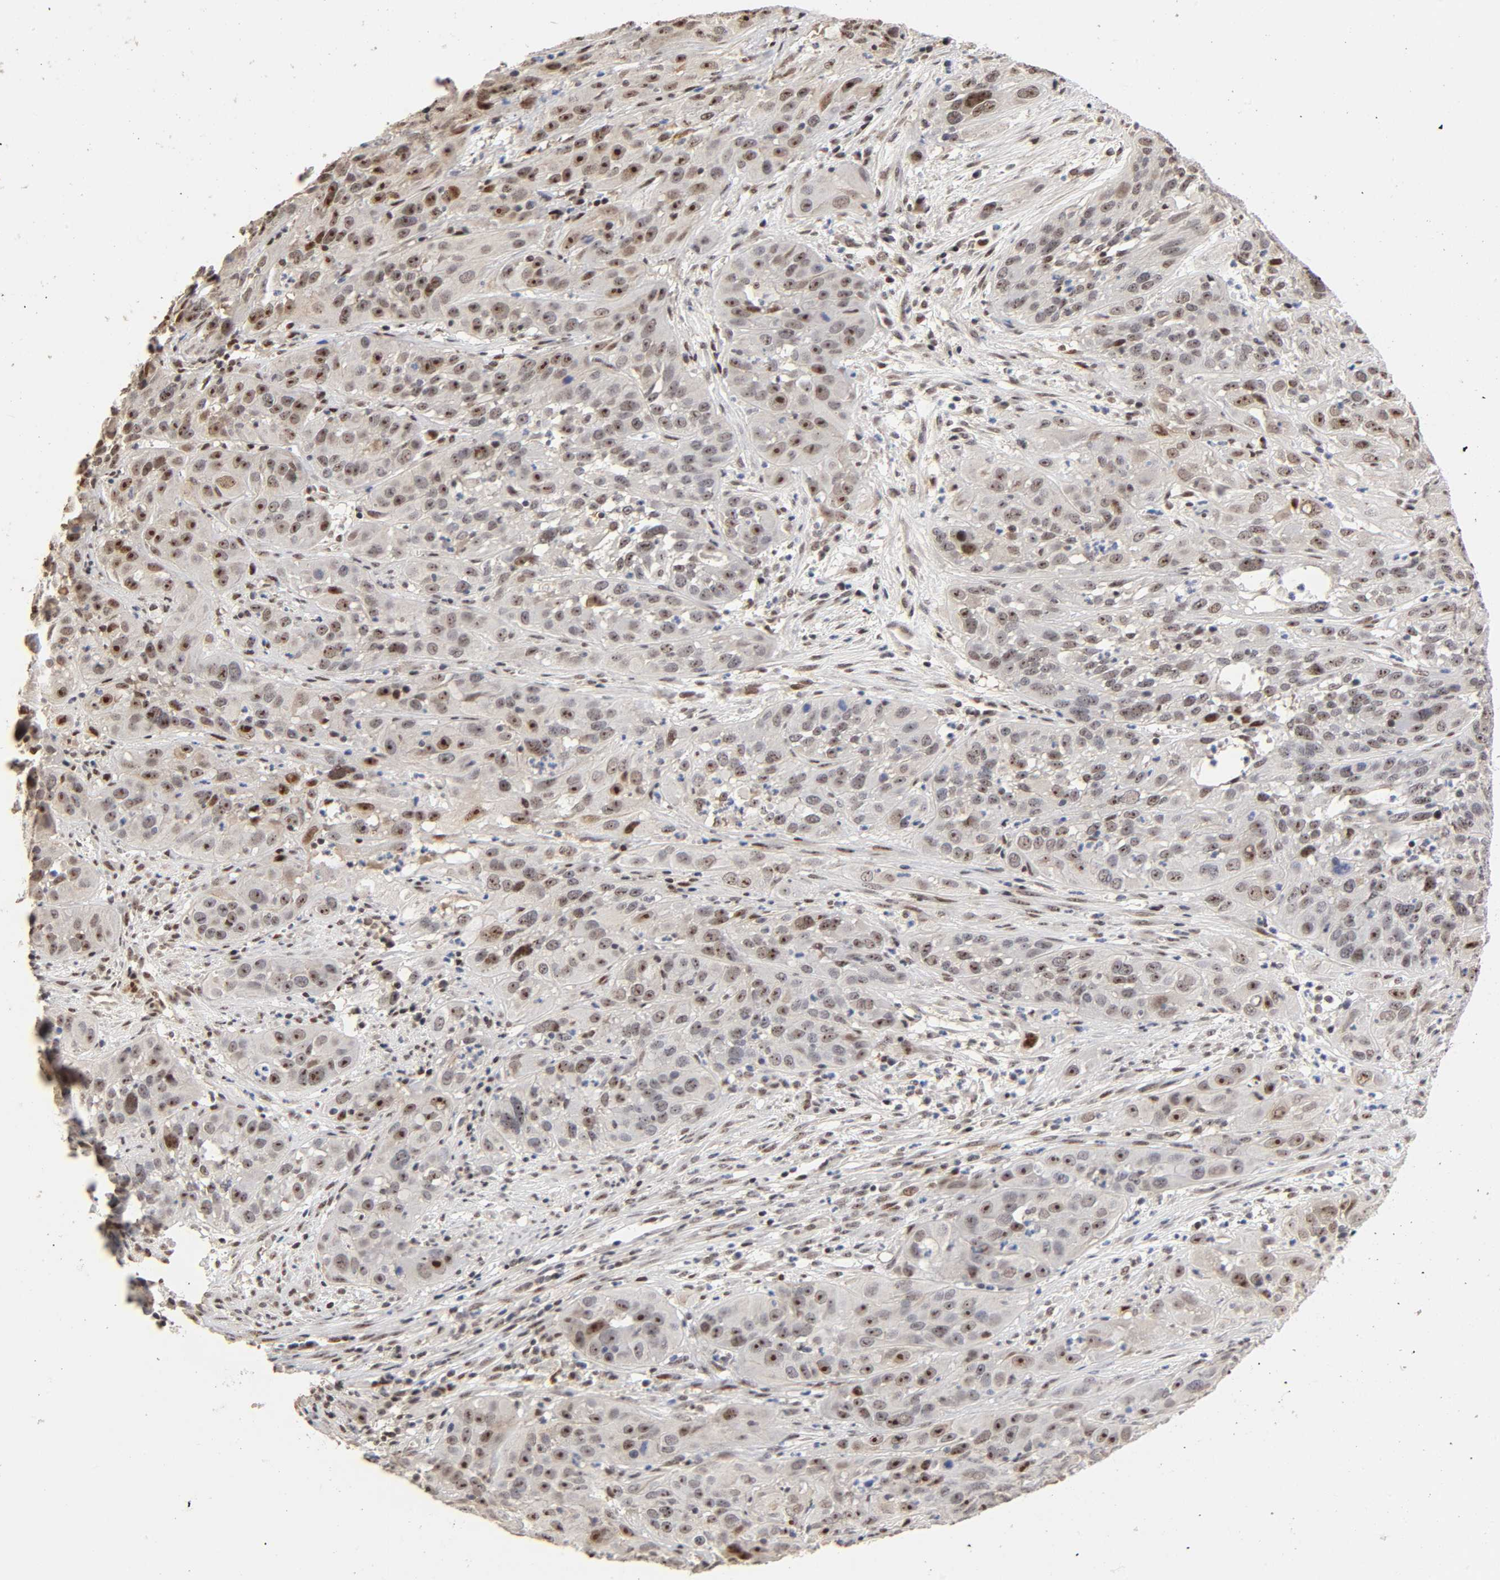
{"staining": {"intensity": "moderate", "quantity": ">75%", "location": "nuclear"}, "tissue": "cervical cancer", "cell_type": "Tumor cells", "image_type": "cancer", "snomed": [{"axis": "morphology", "description": "Squamous cell carcinoma, NOS"}, {"axis": "topography", "description": "Cervix"}], "caption": "This is a photomicrograph of immunohistochemistry (IHC) staining of cervical cancer, which shows moderate expression in the nuclear of tumor cells.", "gene": "TP53RK", "patient": {"sex": "female", "age": 32}}